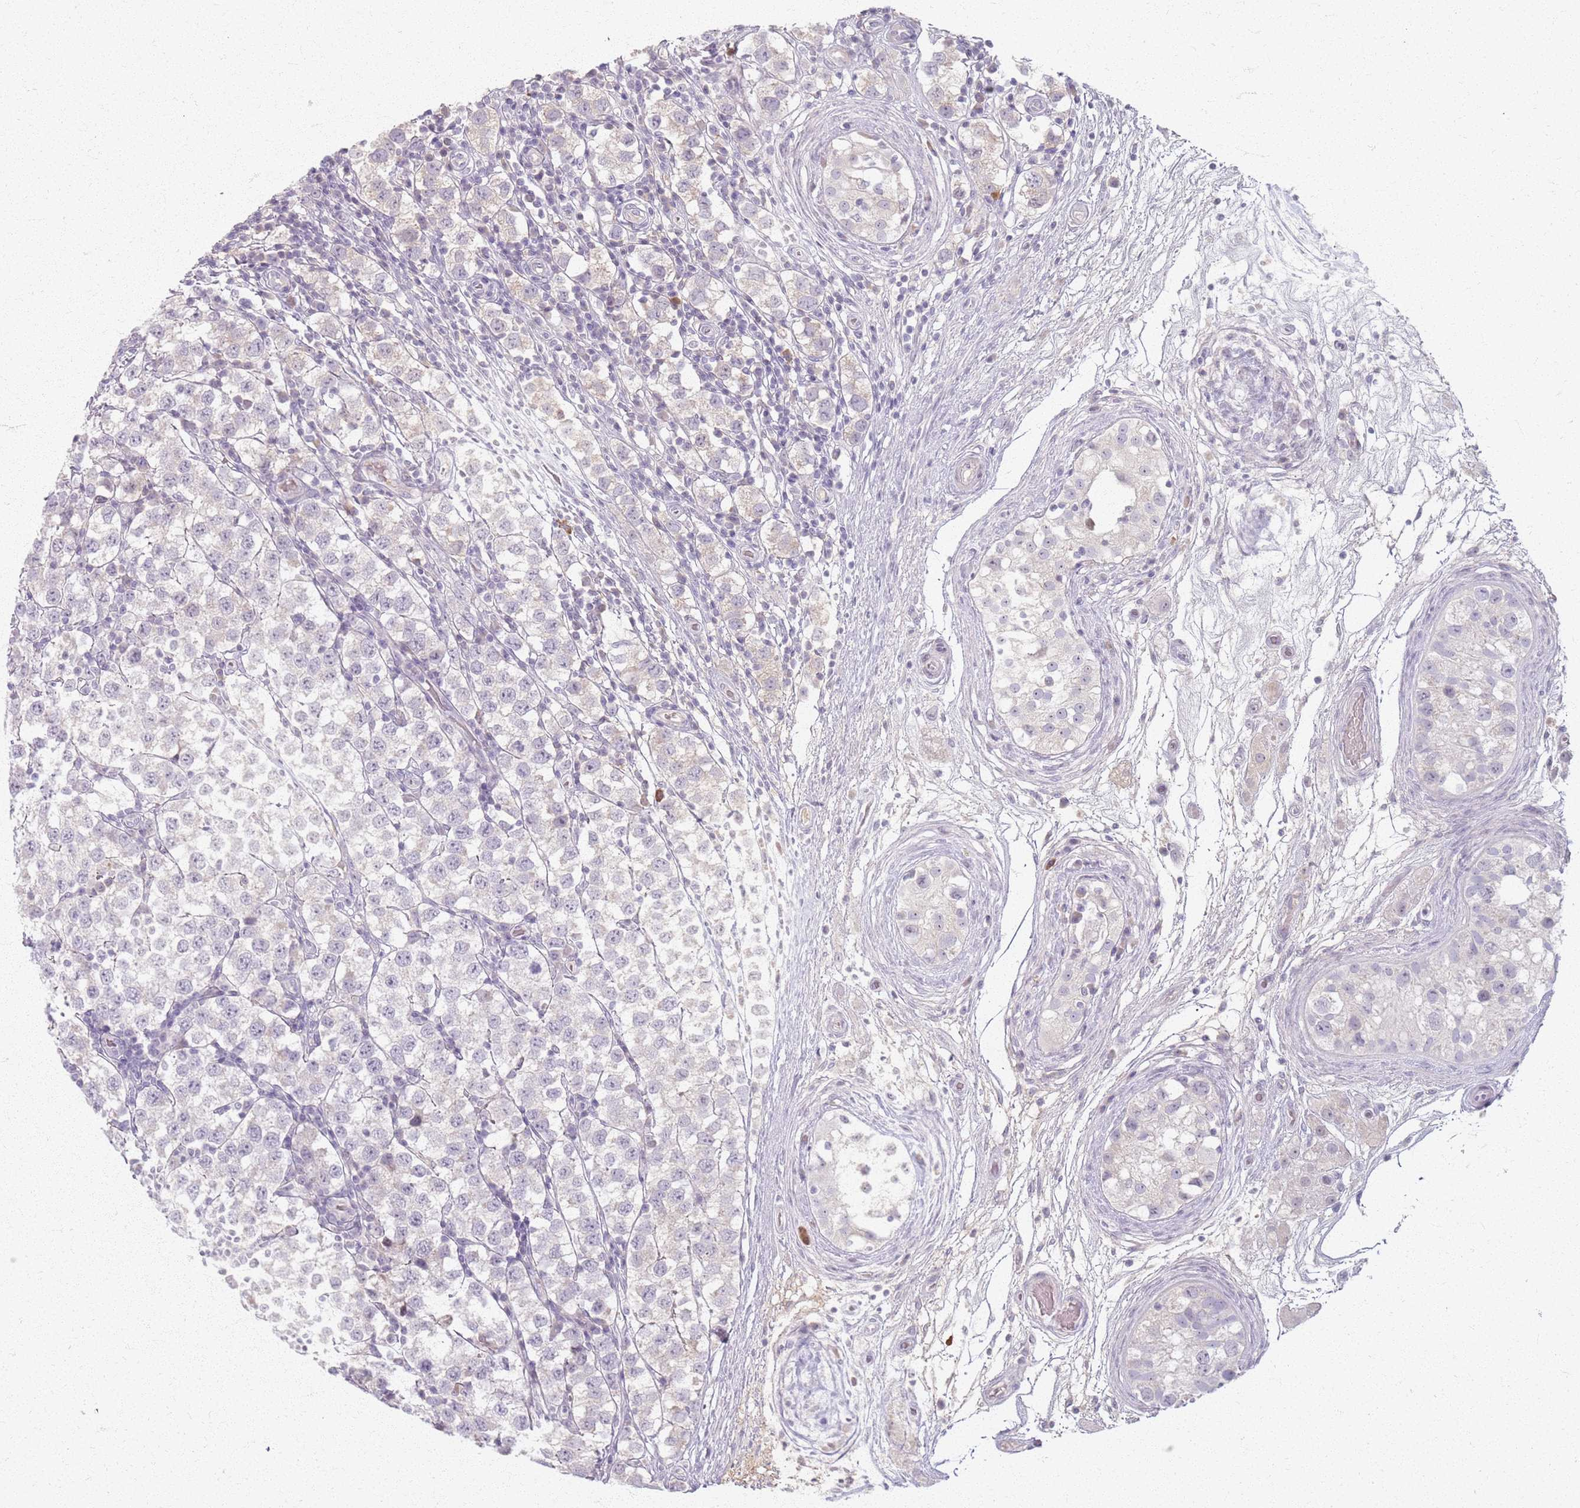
{"staining": {"intensity": "negative", "quantity": "none", "location": "none"}, "tissue": "testis cancer", "cell_type": "Tumor cells", "image_type": "cancer", "snomed": [{"axis": "morphology", "description": "Seminoma, NOS"}, {"axis": "topography", "description": "Testis"}], "caption": "This photomicrograph is of testis seminoma stained with IHC to label a protein in brown with the nuclei are counter-stained blue. There is no expression in tumor cells. (DAB immunohistochemistry (IHC), high magnification).", "gene": "CRIPT", "patient": {"sex": "male", "age": 34}}